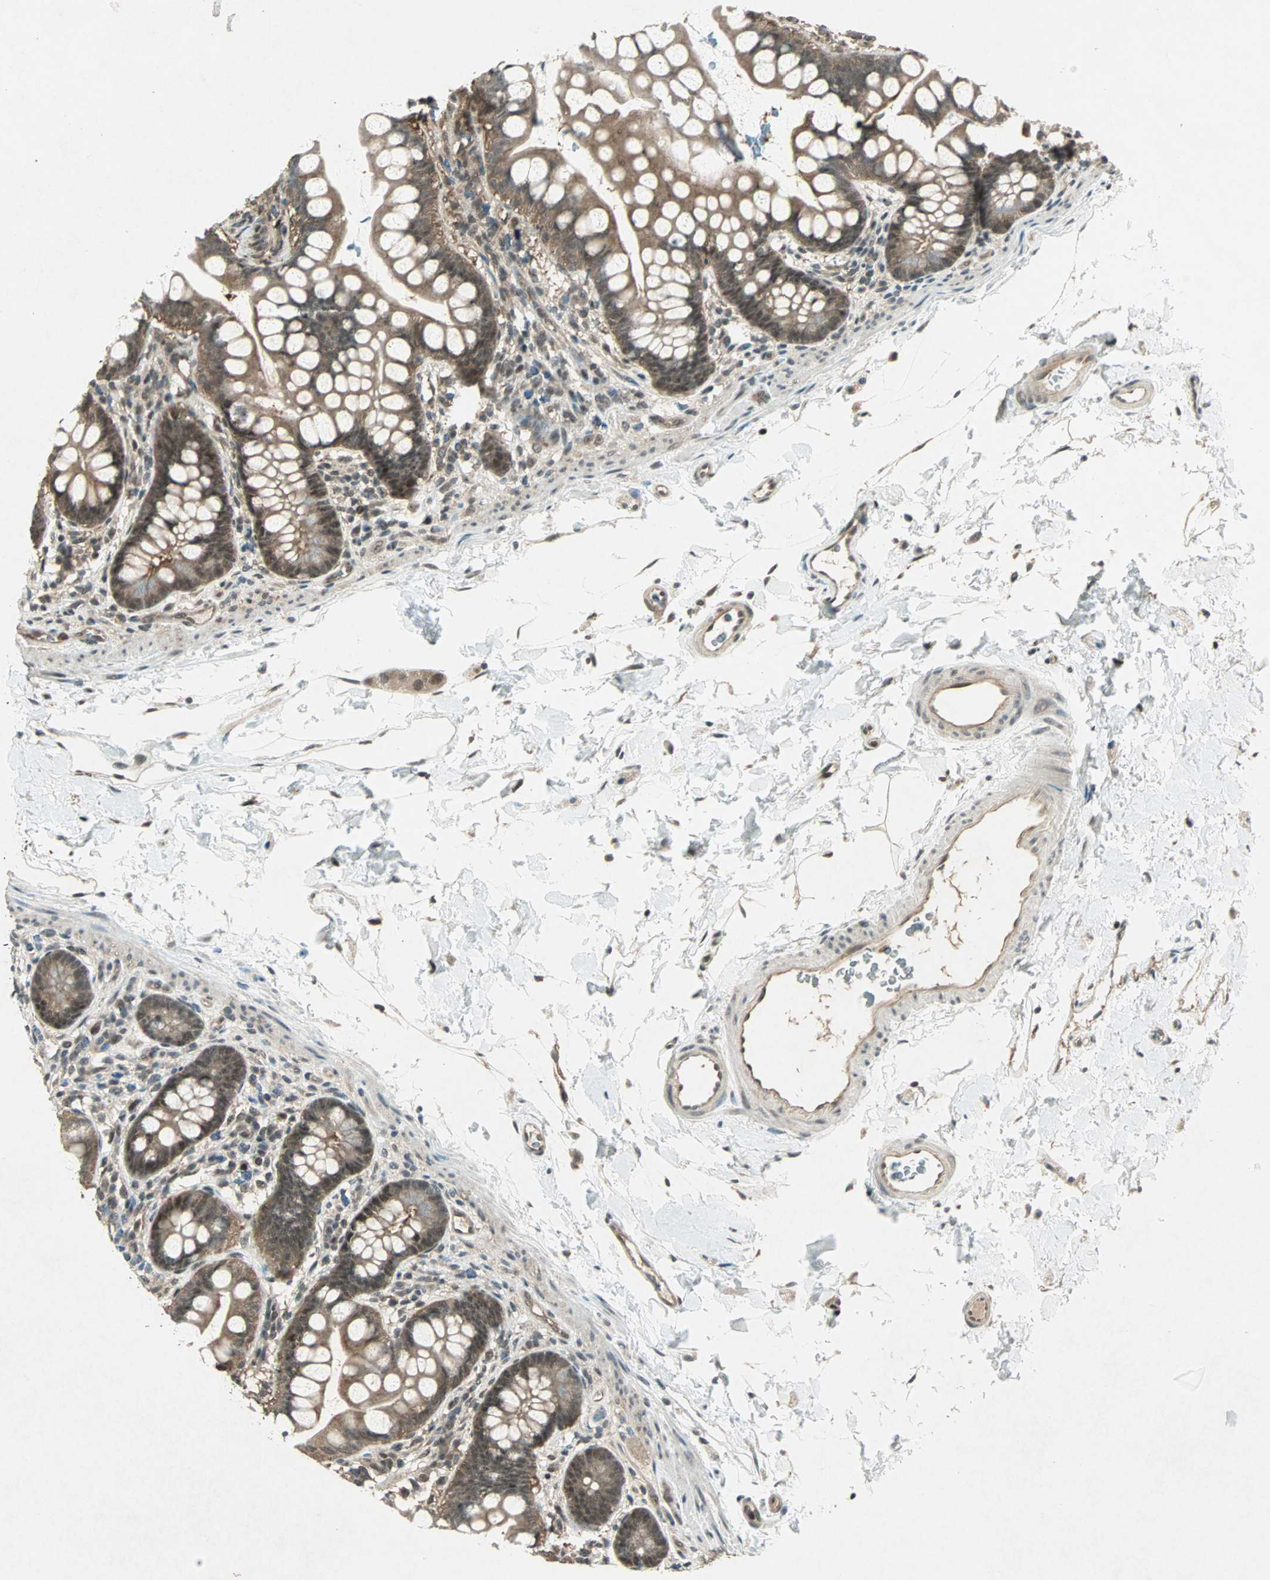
{"staining": {"intensity": "moderate", "quantity": ">75%", "location": "cytoplasmic/membranous,nuclear"}, "tissue": "small intestine", "cell_type": "Glandular cells", "image_type": "normal", "snomed": [{"axis": "morphology", "description": "Normal tissue, NOS"}, {"axis": "topography", "description": "Small intestine"}], "caption": "Protein expression by immunohistochemistry displays moderate cytoplasmic/membranous,nuclear positivity in approximately >75% of glandular cells in benign small intestine.", "gene": "ZNF701", "patient": {"sex": "female", "age": 58}}